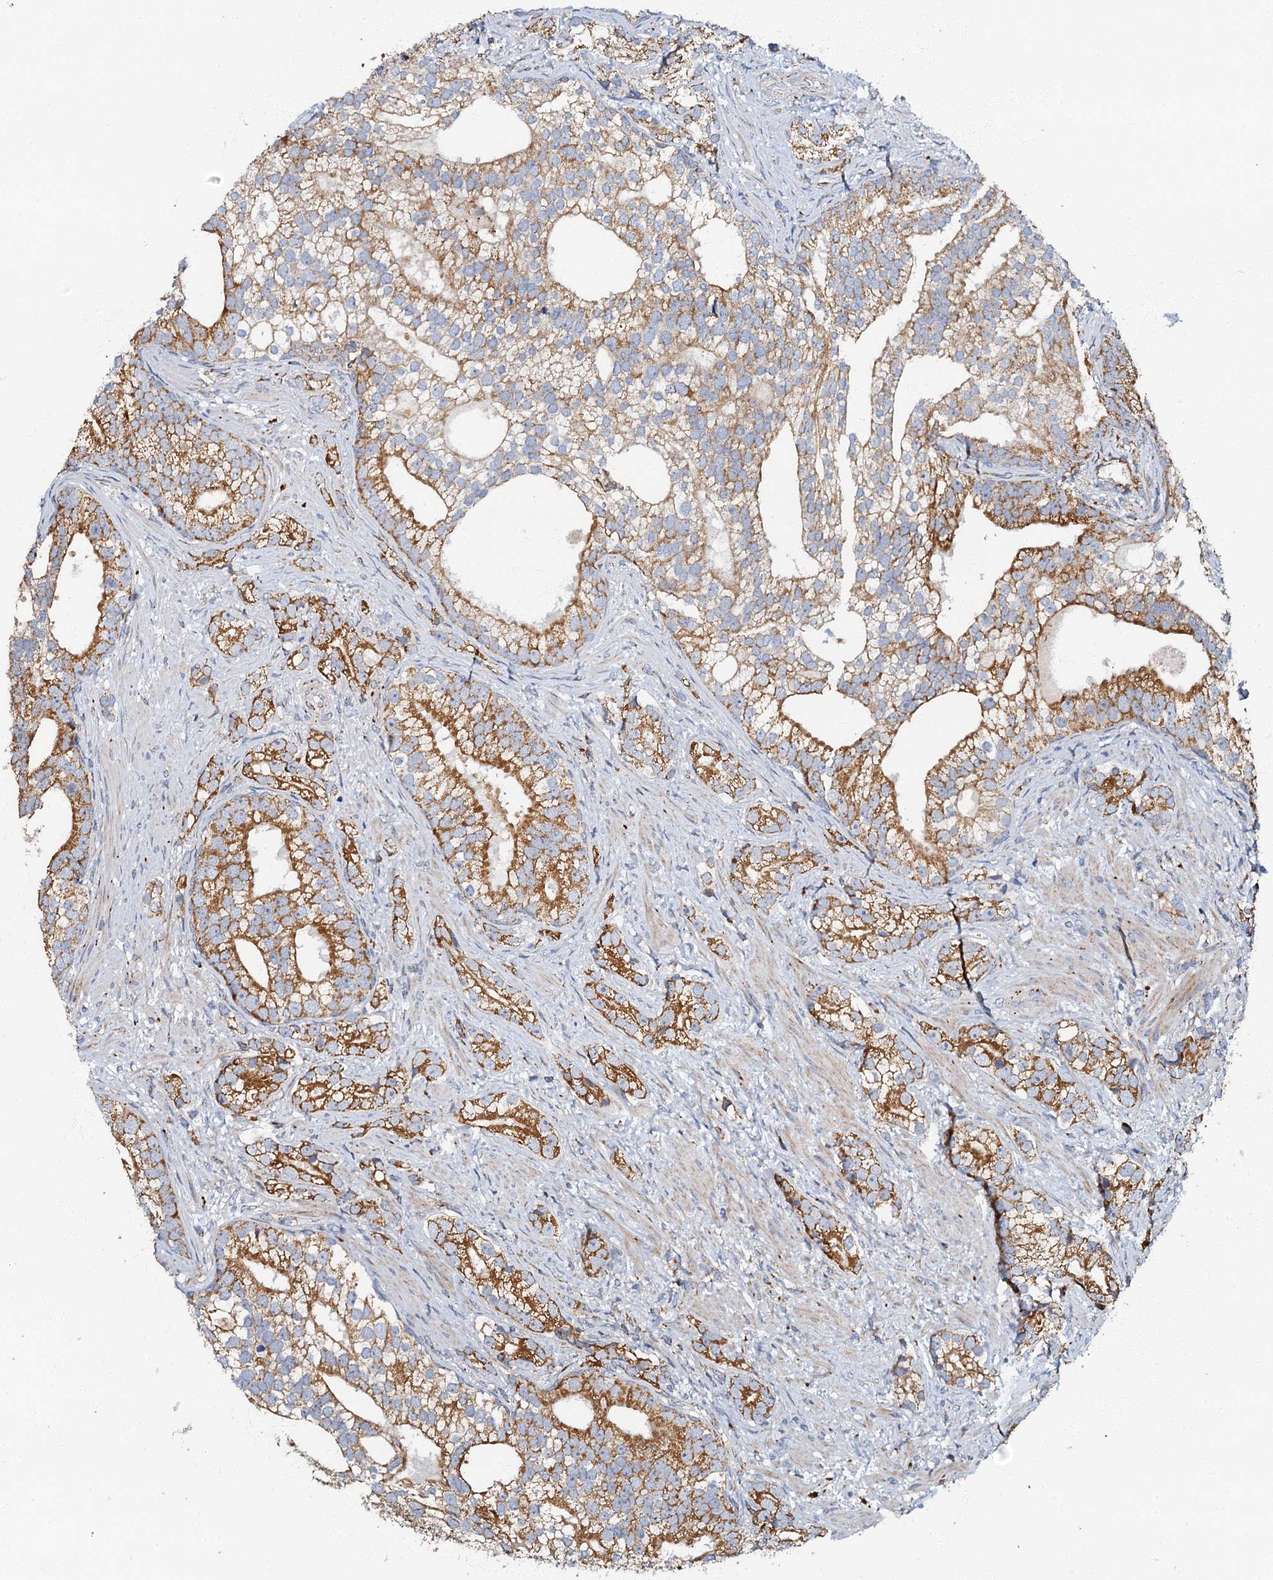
{"staining": {"intensity": "moderate", "quantity": ">75%", "location": "cytoplasmic/membranous"}, "tissue": "prostate cancer", "cell_type": "Tumor cells", "image_type": "cancer", "snomed": [{"axis": "morphology", "description": "Adenocarcinoma, High grade"}, {"axis": "topography", "description": "Prostate"}], "caption": "Immunohistochemical staining of human prostate cancer (adenocarcinoma (high-grade)) exhibits medium levels of moderate cytoplasmic/membranous positivity in about >75% of tumor cells.", "gene": "NDUFA12", "patient": {"sex": "male", "age": 75}}